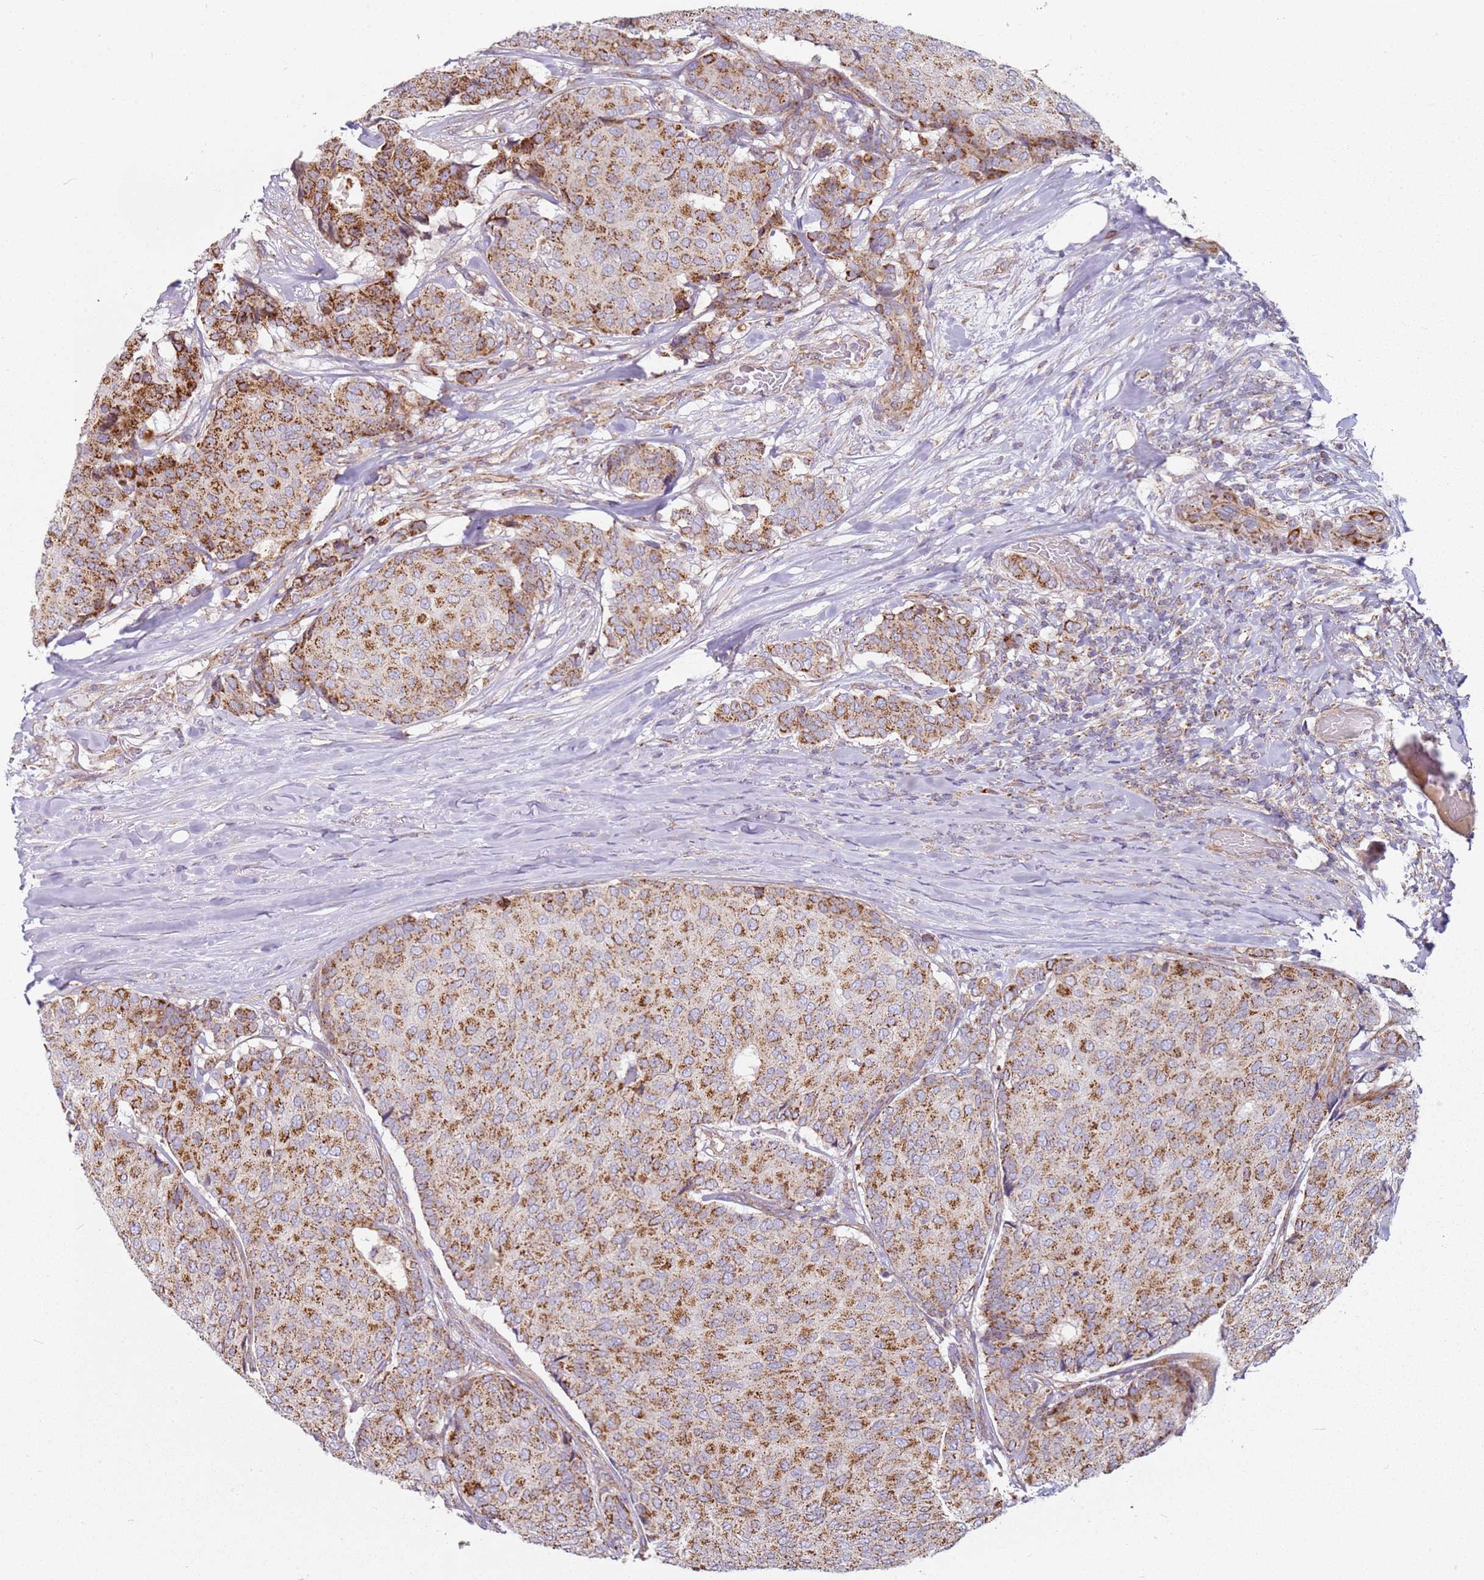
{"staining": {"intensity": "moderate", "quantity": ">75%", "location": "cytoplasmic/membranous"}, "tissue": "breast cancer", "cell_type": "Tumor cells", "image_type": "cancer", "snomed": [{"axis": "morphology", "description": "Duct carcinoma"}, {"axis": "topography", "description": "Breast"}], "caption": "IHC photomicrograph of neoplastic tissue: human breast cancer (intraductal carcinoma) stained using immunohistochemistry (IHC) shows medium levels of moderate protein expression localized specifically in the cytoplasmic/membranous of tumor cells, appearing as a cytoplasmic/membranous brown color.", "gene": "ALS2", "patient": {"sex": "female", "age": 75}}